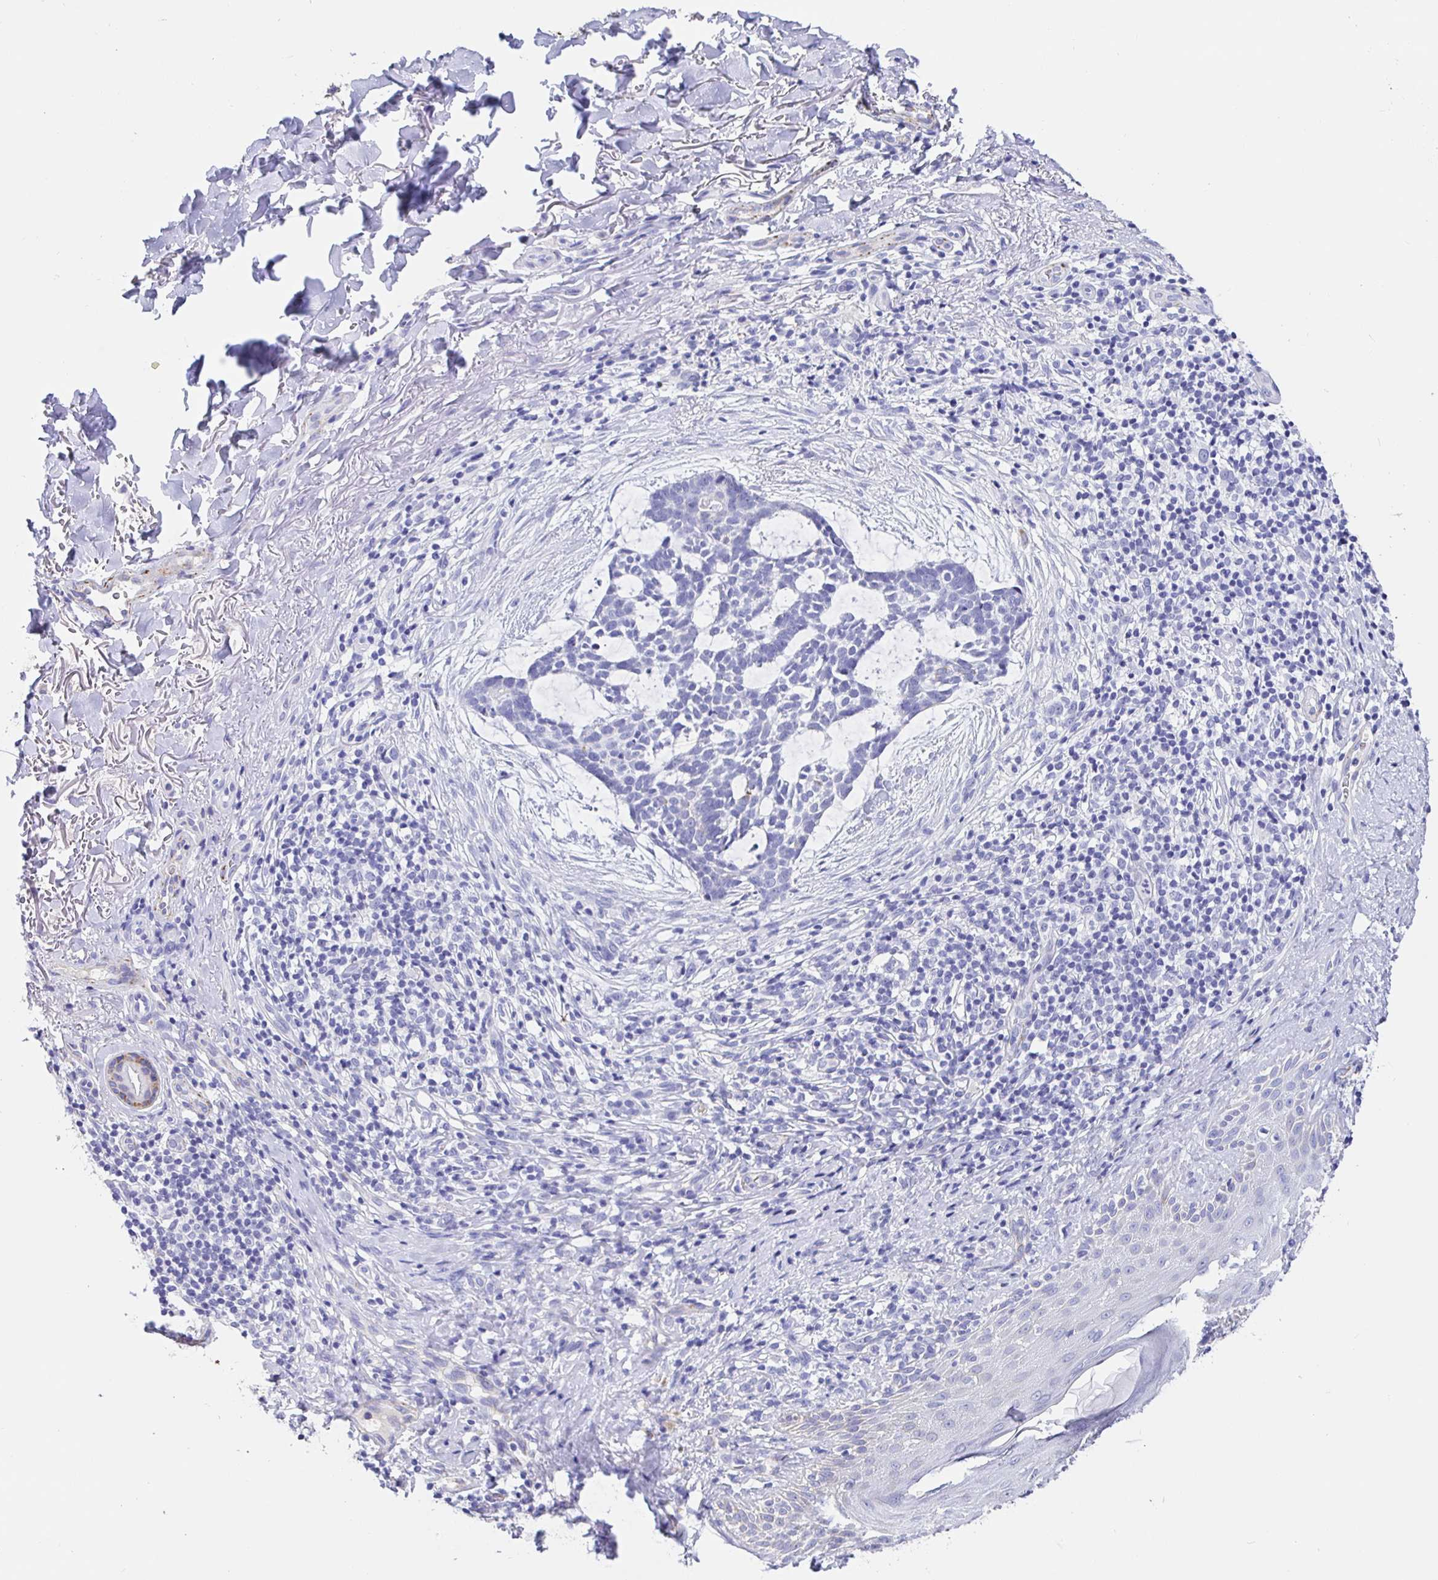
{"staining": {"intensity": "negative", "quantity": "none", "location": "none"}, "tissue": "skin cancer", "cell_type": "Tumor cells", "image_type": "cancer", "snomed": [{"axis": "morphology", "description": "Basal cell carcinoma"}, {"axis": "topography", "description": "Skin"}], "caption": "IHC image of neoplastic tissue: human skin basal cell carcinoma stained with DAB (3,3'-diaminobenzidine) exhibits no significant protein expression in tumor cells.", "gene": "MAOA", "patient": {"sex": "male", "age": 64}}